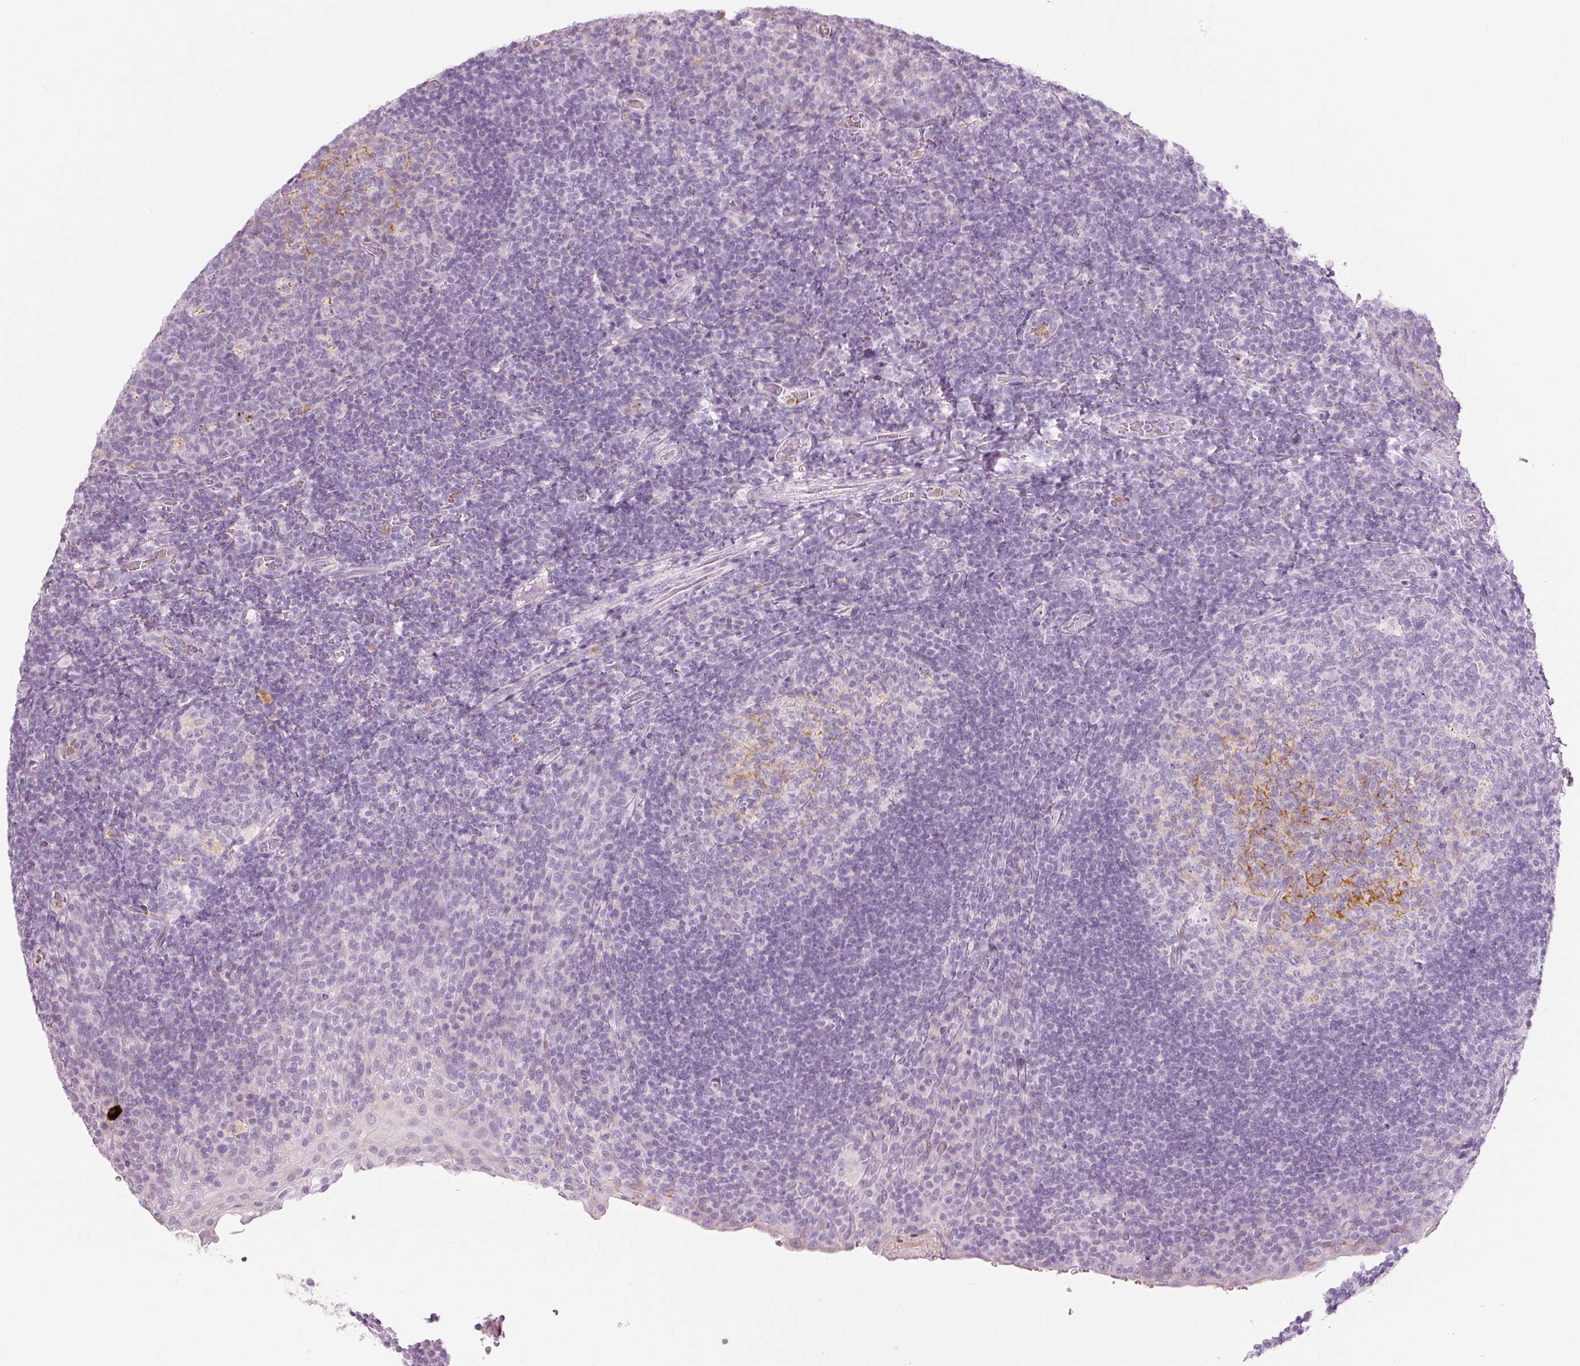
{"staining": {"intensity": "negative", "quantity": "none", "location": "none"}, "tissue": "tonsil", "cell_type": "Germinal center cells", "image_type": "normal", "snomed": [{"axis": "morphology", "description": "Normal tissue, NOS"}, {"axis": "topography", "description": "Tonsil"}], "caption": "IHC micrograph of unremarkable tonsil stained for a protein (brown), which exhibits no positivity in germinal center cells. Nuclei are stained in blue.", "gene": "LECT2", "patient": {"sex": "male", "age": 17}}